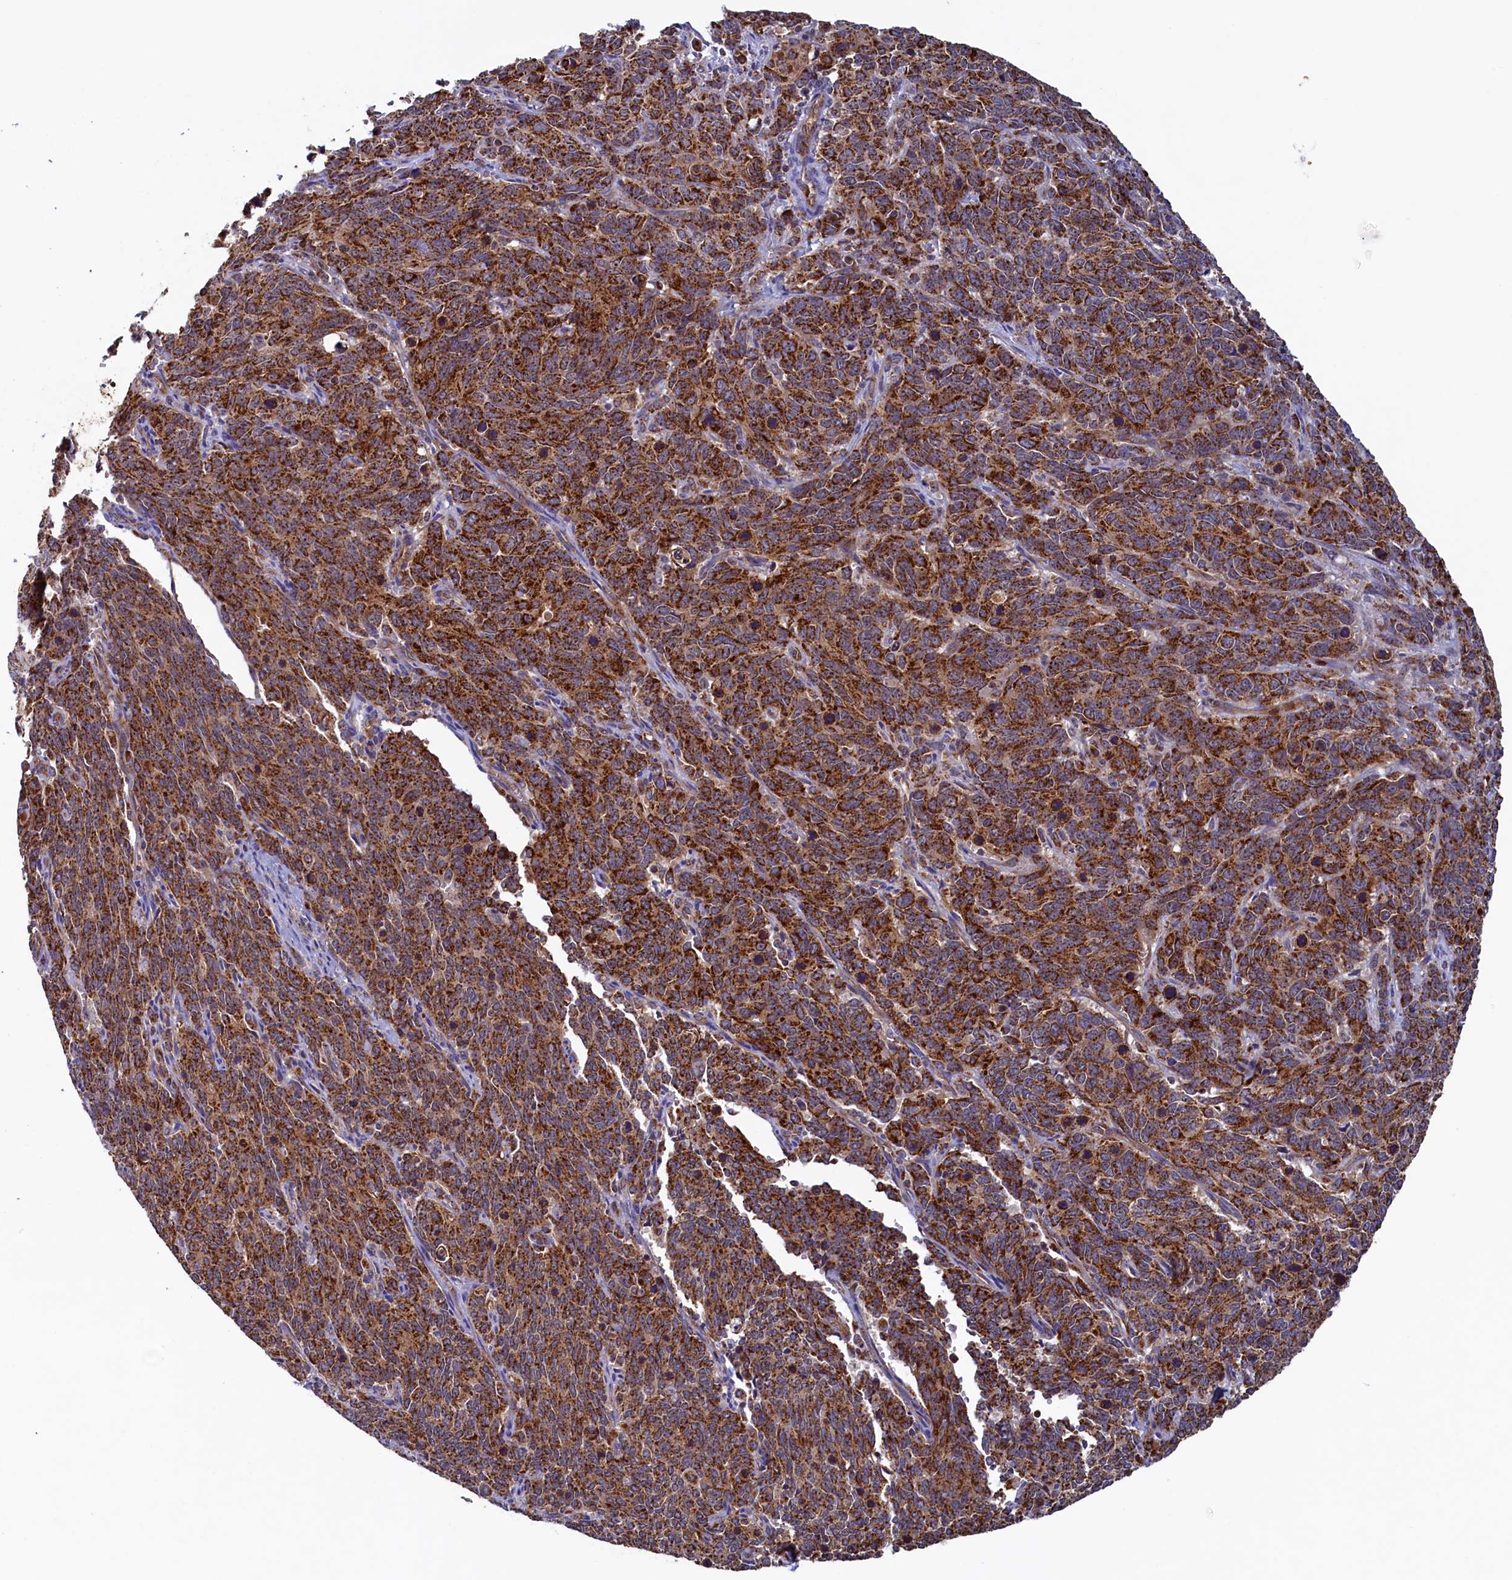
{"staining": {"intensity": "strong", "quantity": ">75%", "location": "cytoplasmic/membranous"}, "tissue": "cervical cancer", "cell_type": "Tumor cells", "image_type": "cancer", "snomed": [{"axis": "morphology", "description": "Squamous cell carcinoma, NOS"}, {"axis": "topography", "description": "Cervix"}], "caption": "Protein expression analysis of cervical squamous cell carcinoma displays strong cytoplasmic/membranous staining in about >75% of tumor cells.", "gene": "UBE3B", "patient": {"sex": "female", "age": 60}}